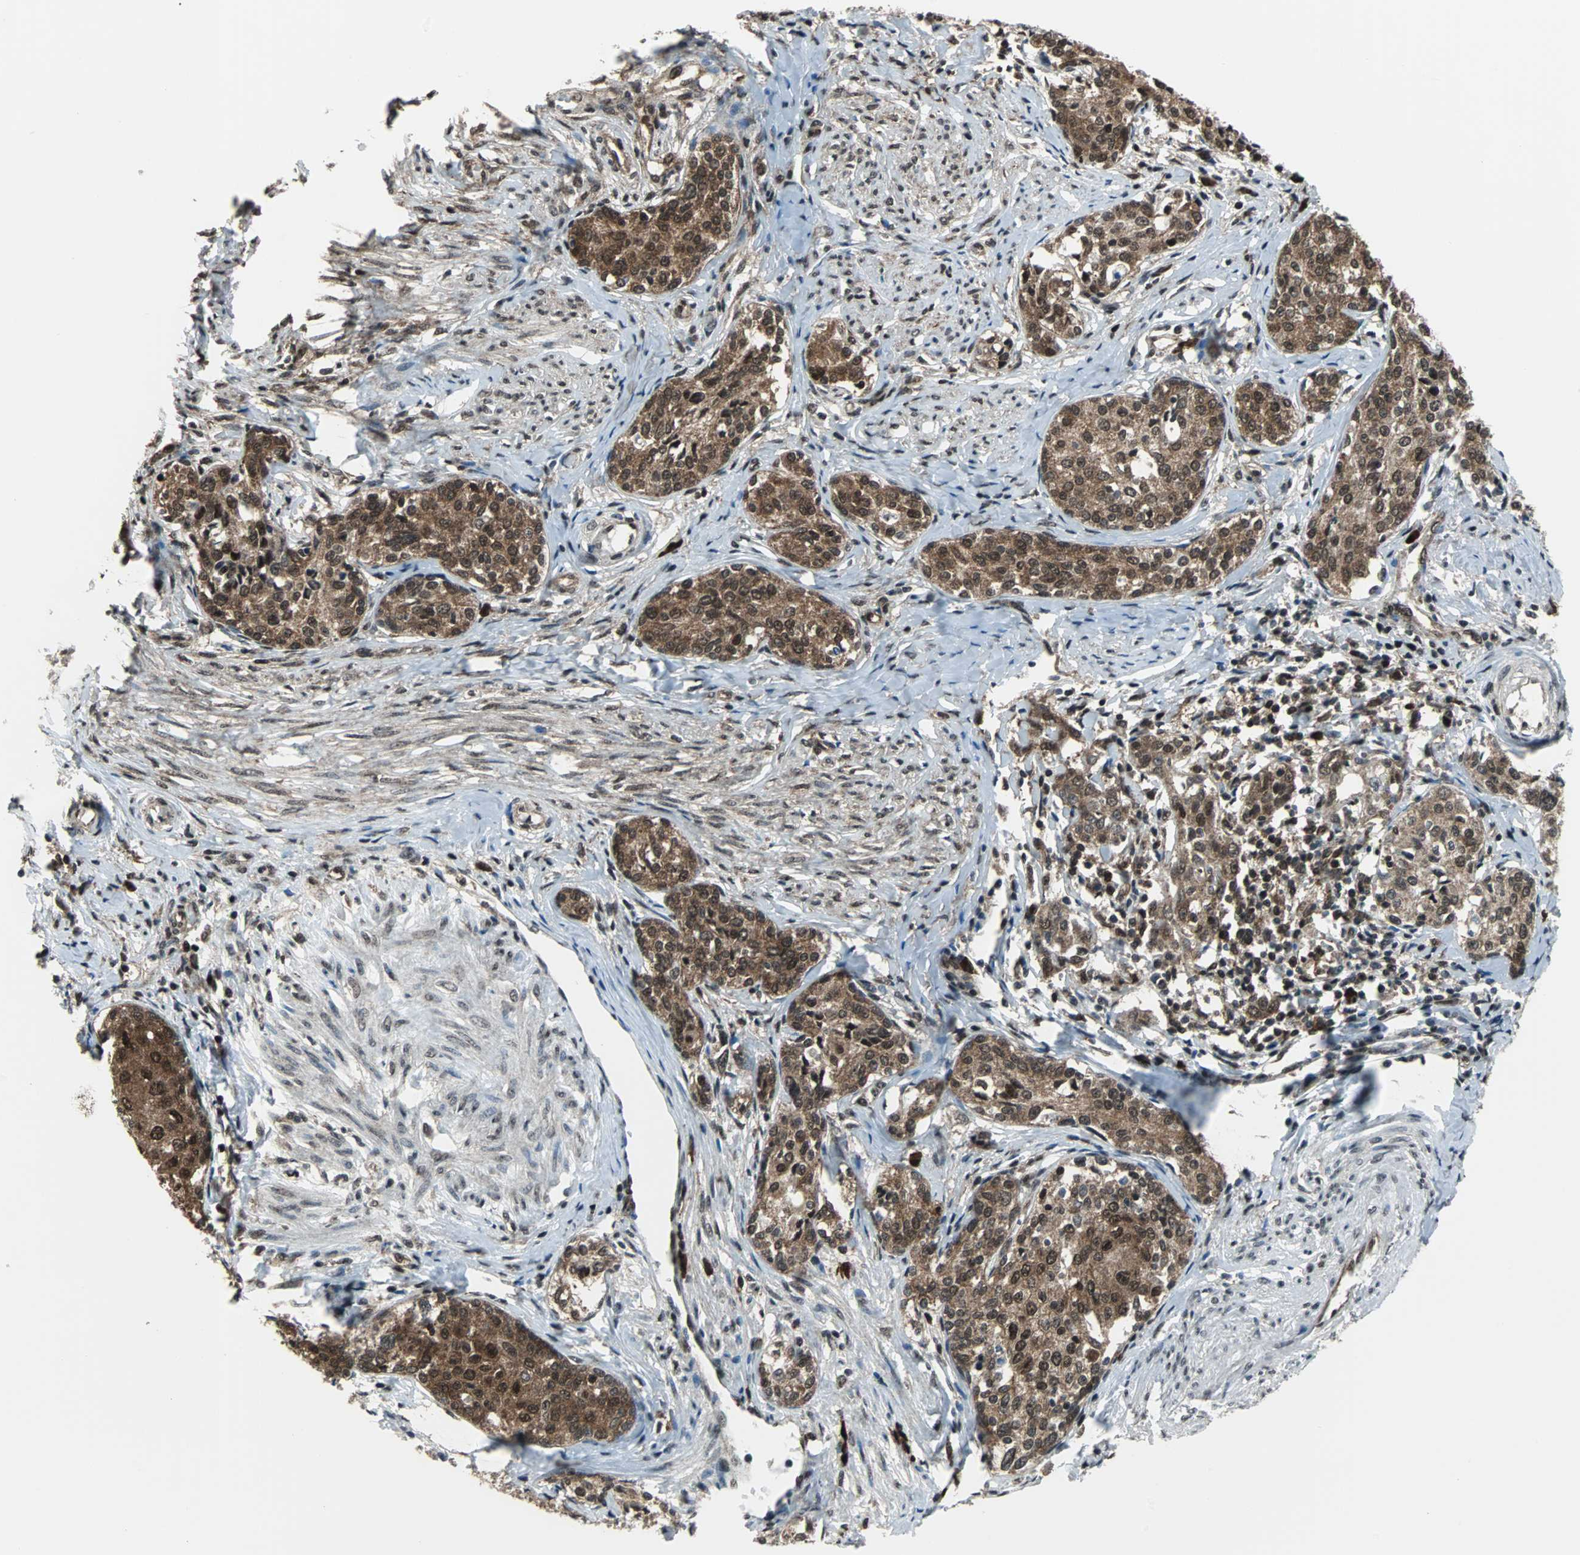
{"staining": {"intensity": "moderate", "quantity": ">75%", "location": "cytoplasmic/membranous,nuclear"}, "tissue": "cervical cancer", "cell_type": "Tumor cells", "image_type": "cancer", "snomed": [{"axis": "morphology", "description": "Squamous cell carcinoma, NOS"}, {"axis": "morphology", "description": "Adenocarcinoma, NOS"}, {"axis": "topography", "description": "Cervix"}], "caption": "Immunohistochemistry image of neoplastic tissue: cervical cancer stained using immunohistochemistry (IHC) exhibits medium levels of moderate protein expression localized specifically in the cytoplasmic/membranous and nuclear of tumor cells, appearing as a cytoplasmic/membranous and nuclear brown color.", "gene": "VCP", "patient": {"sex": "female", "age": 52}}